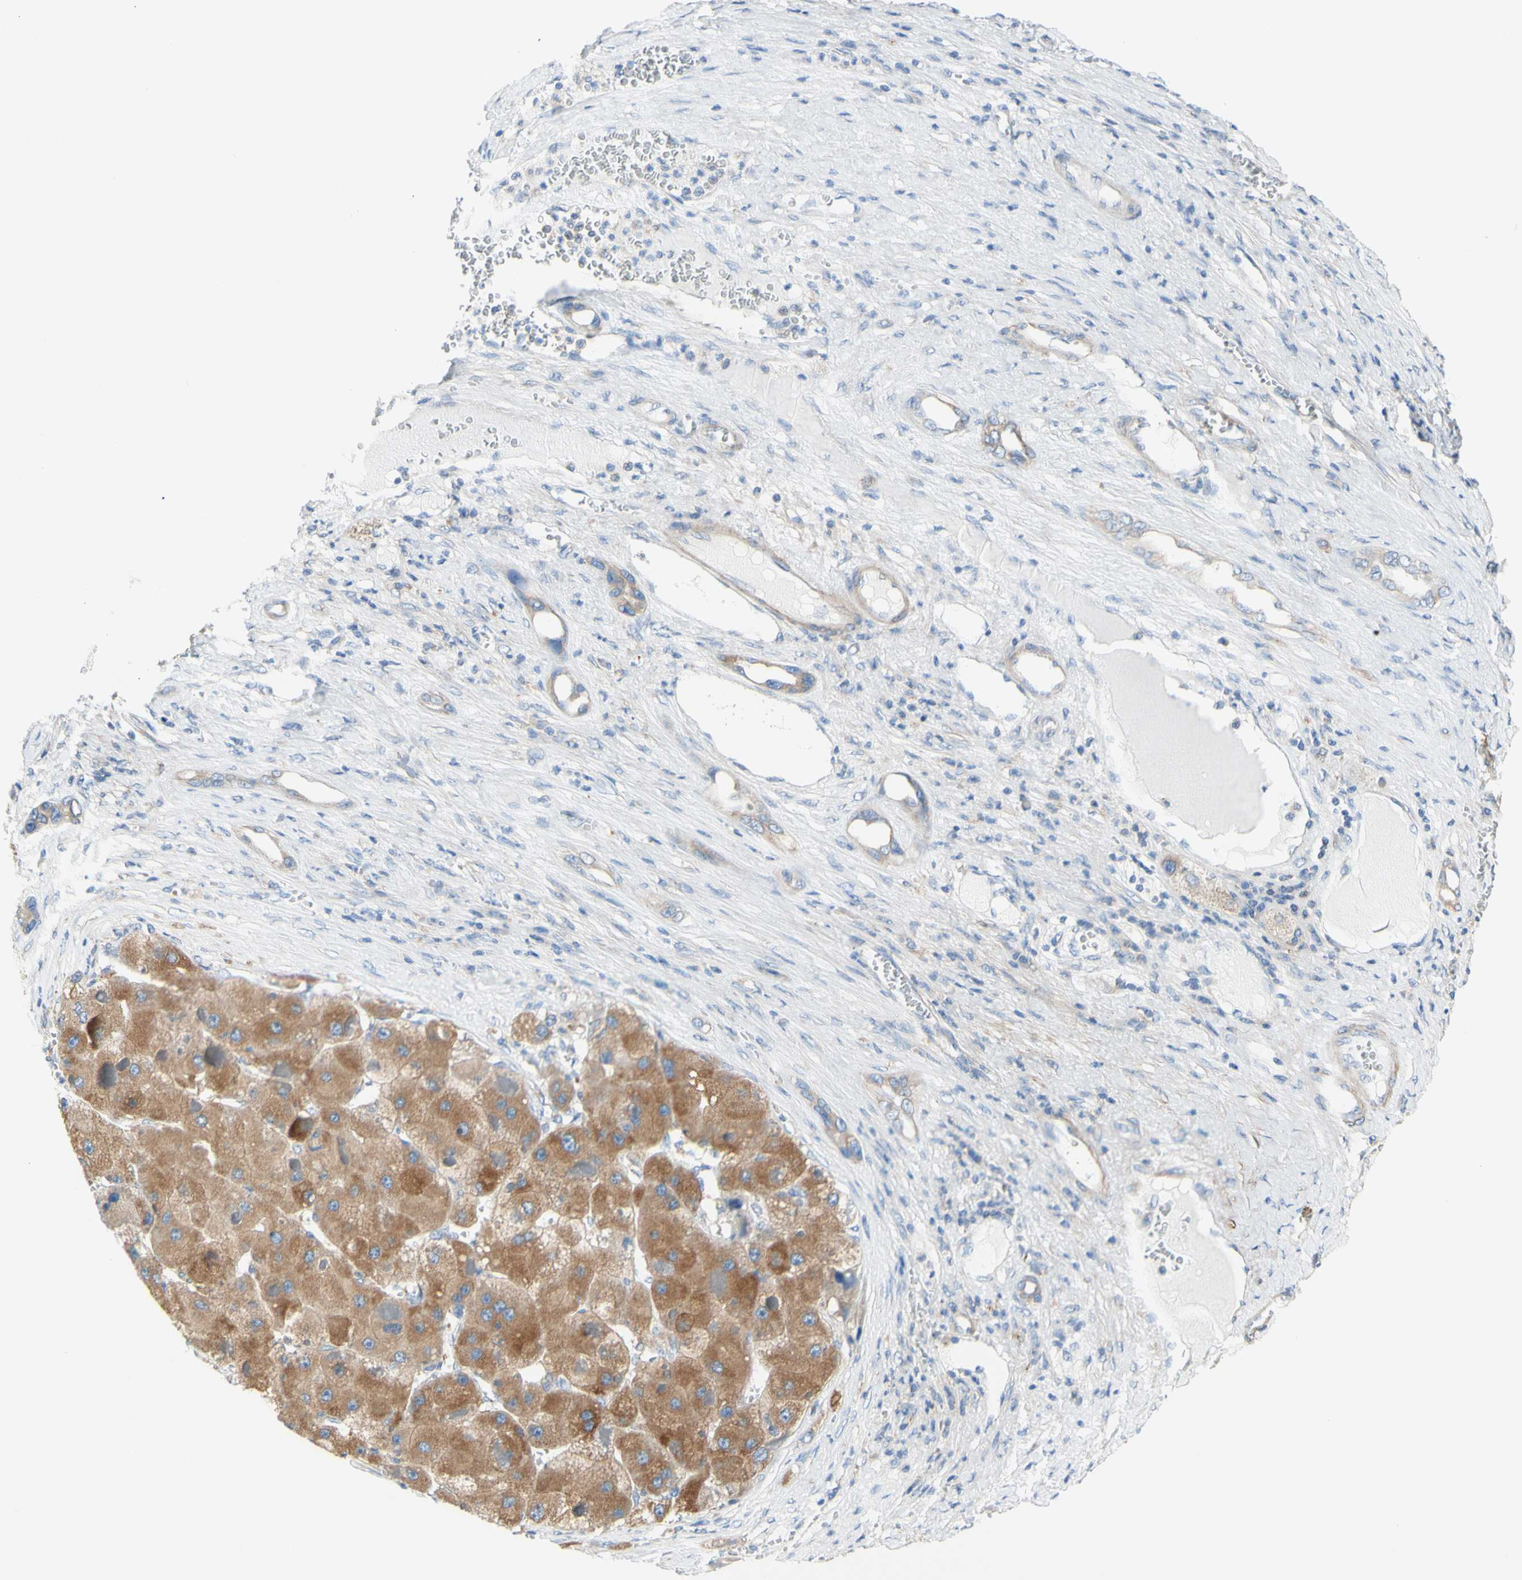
{"staining": {"intensity": "moderate", "quantity": ">75%", "location": "cytoplasmic/membranous"}, "tissue": "liver cancer", "cell_type": "Tumor cells", "image_type": "cancer", "snomed": [{"axis": "morphology", "description": "Carcinoma, Hepatocellular, NOS"}, {"axis": "topography", "description": "Liver"}], "caption": "Liver cancer stained for a protein displays moderate cytoplasmic/membranous positivity in tumor cells.", "gene": "RETREG2", "patient": {"sex": "female", "age": 73}}